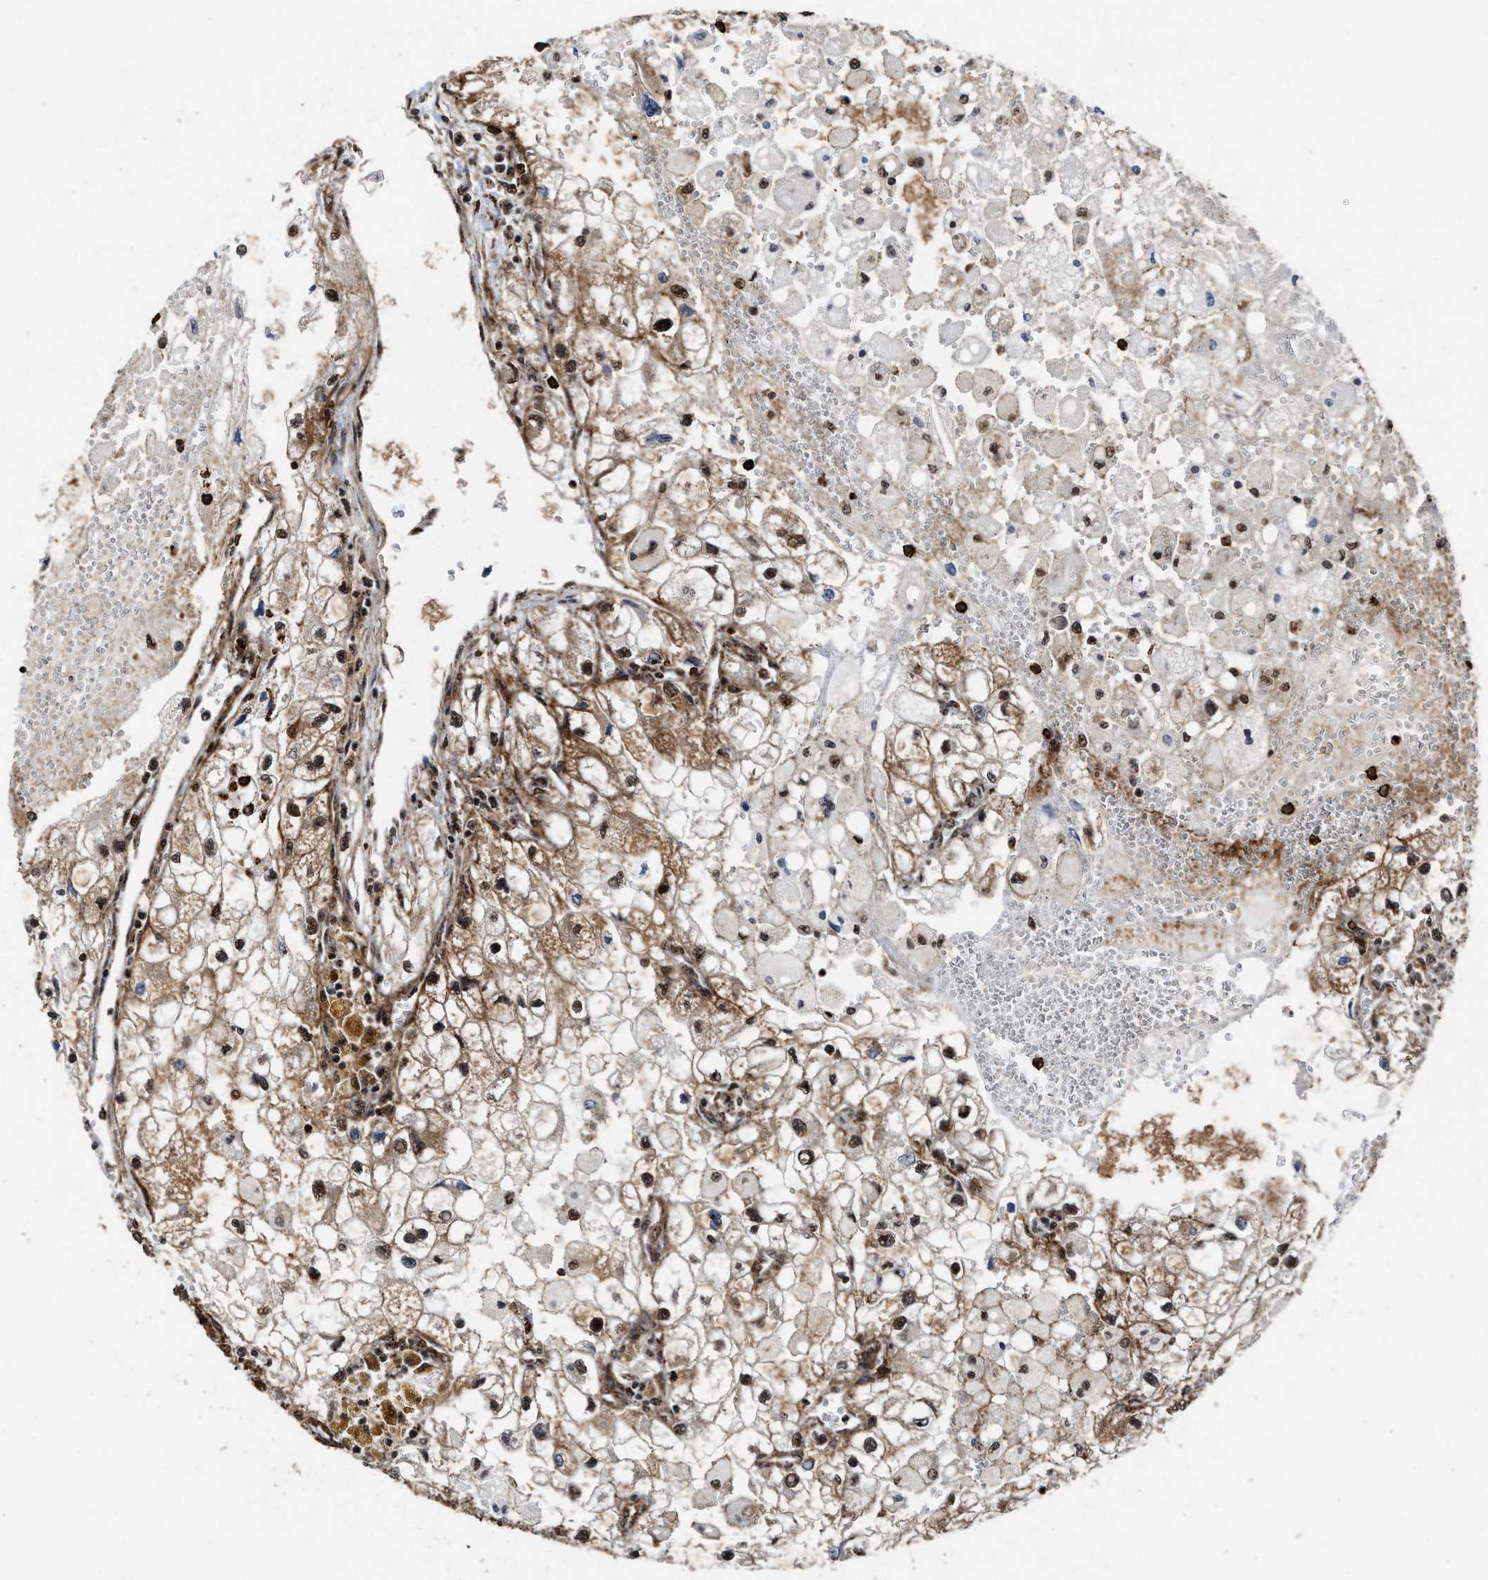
{"staining": {"intensity": "strong", "quantity": ">75%", "location": "cytoplasmic/membranous,nuclear"}, "tissue": "renal cancer", "cell_type": "Tumor cells", "image_type": "cancer", "snomed": [{"axis": "morphology", "description": "Adenocarcinoma, NOS"}, {"axis": "topography", "description": "Kidney"}], "caption": "Protein staining of renal cancer tissue reveals strong cytoplasmic/membranous and nuclear positivity in approximately >75% of tumor cells. (DAB = brown stain, brightfield microscopy at high magnification).", "gene": "SEPTIN2", "patient": {"sex": "female", "age": 70}}